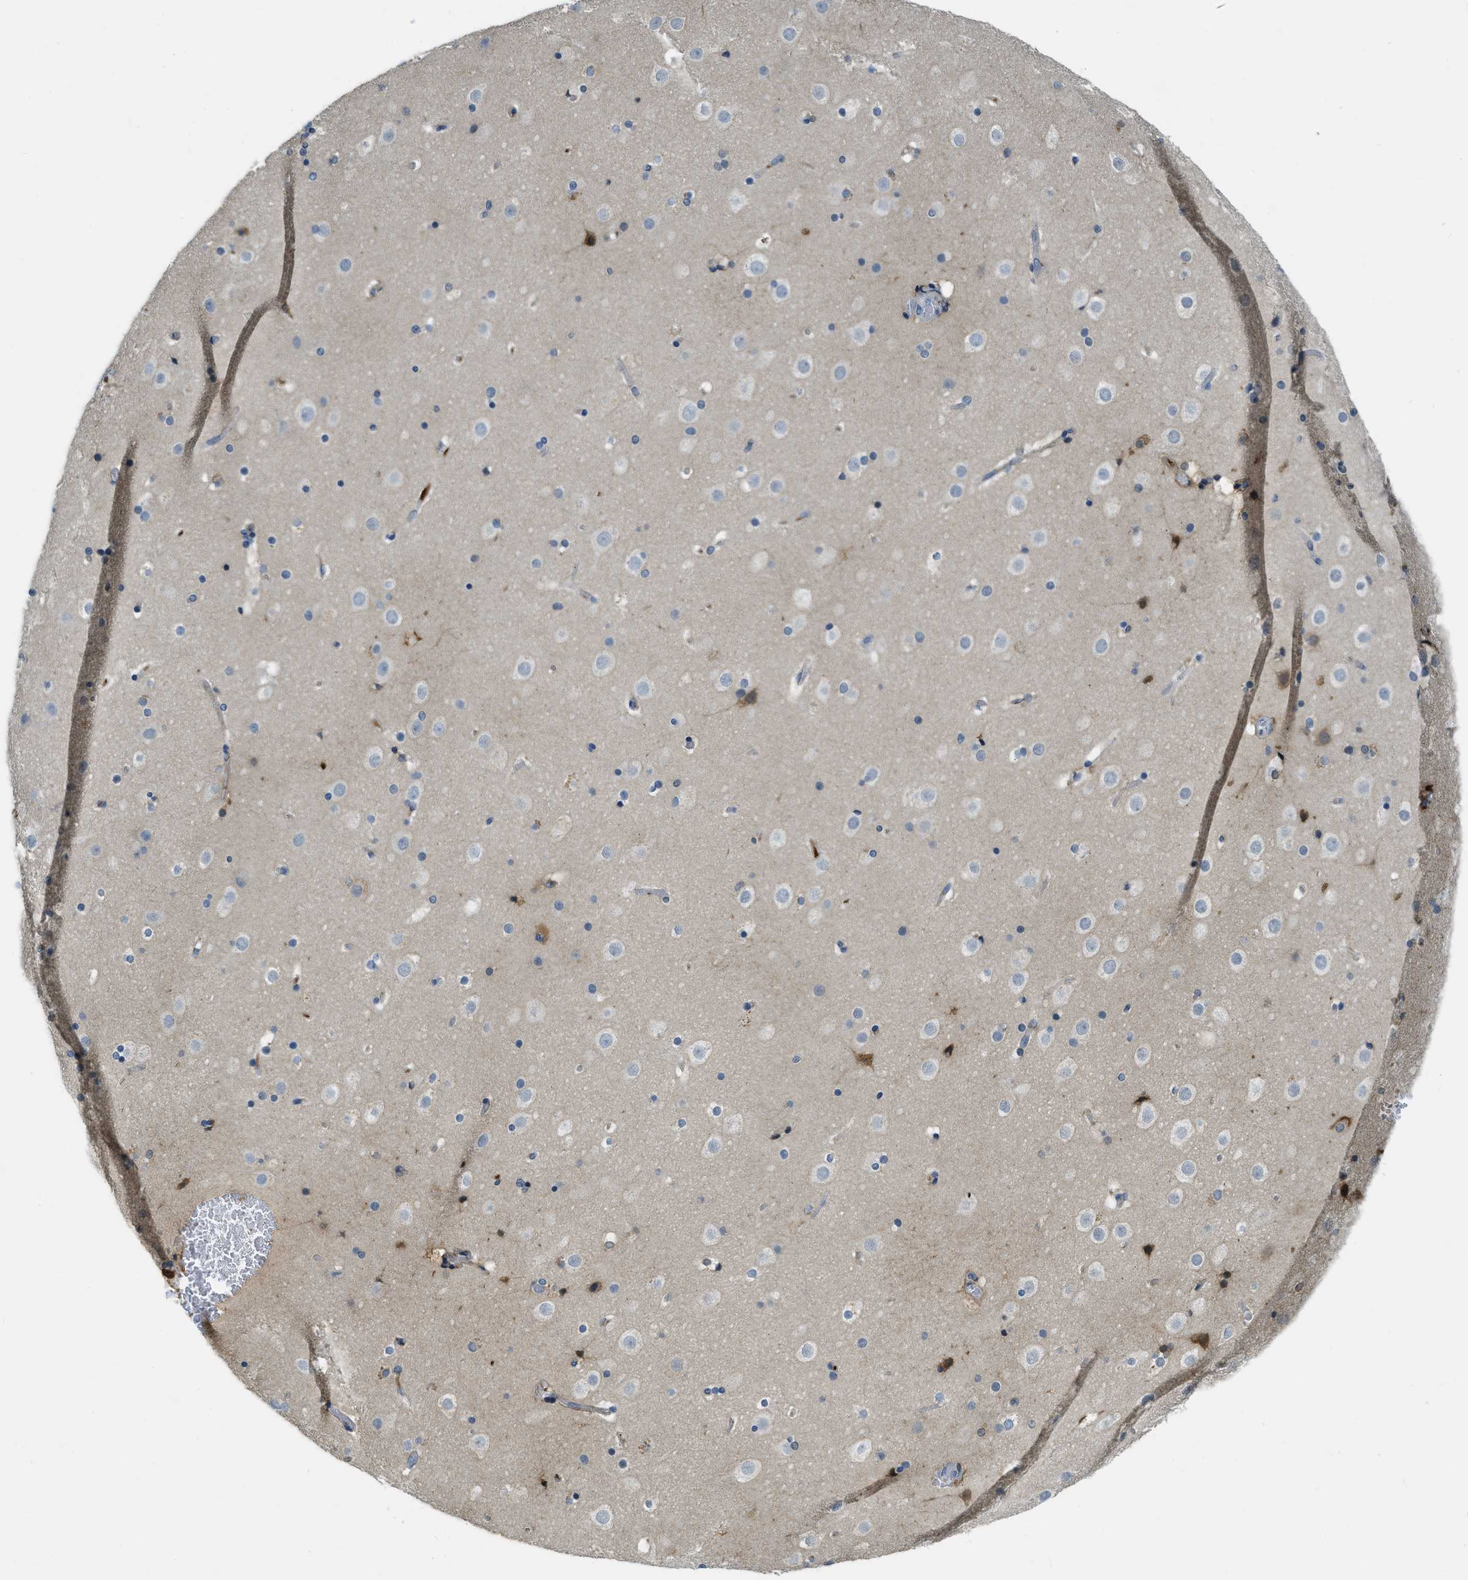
{"staining": {"intensity": "negative", "quantity": "none", "location": "none"}, "tissue": "cerebral cortex", "cell_type": "Endothelial cells", "image_type": "normal", "snomed": [{"axis": "morphology", "description": "Normal tissue, NOS"}, {"axis": "topography", "description": "Cerebral cortex"}], "caption": "Immunohistochemistry image of normal cerebral cortex: human cerebral cortex stained with DAB (3,3'-diaminobenzidine) demonstrates no significant protein staining in endothelial cells. (DAB immunohistochemistry, high magnification).", "gene": "PRTN3", "patient": {"sex": "male", "age": 57}}